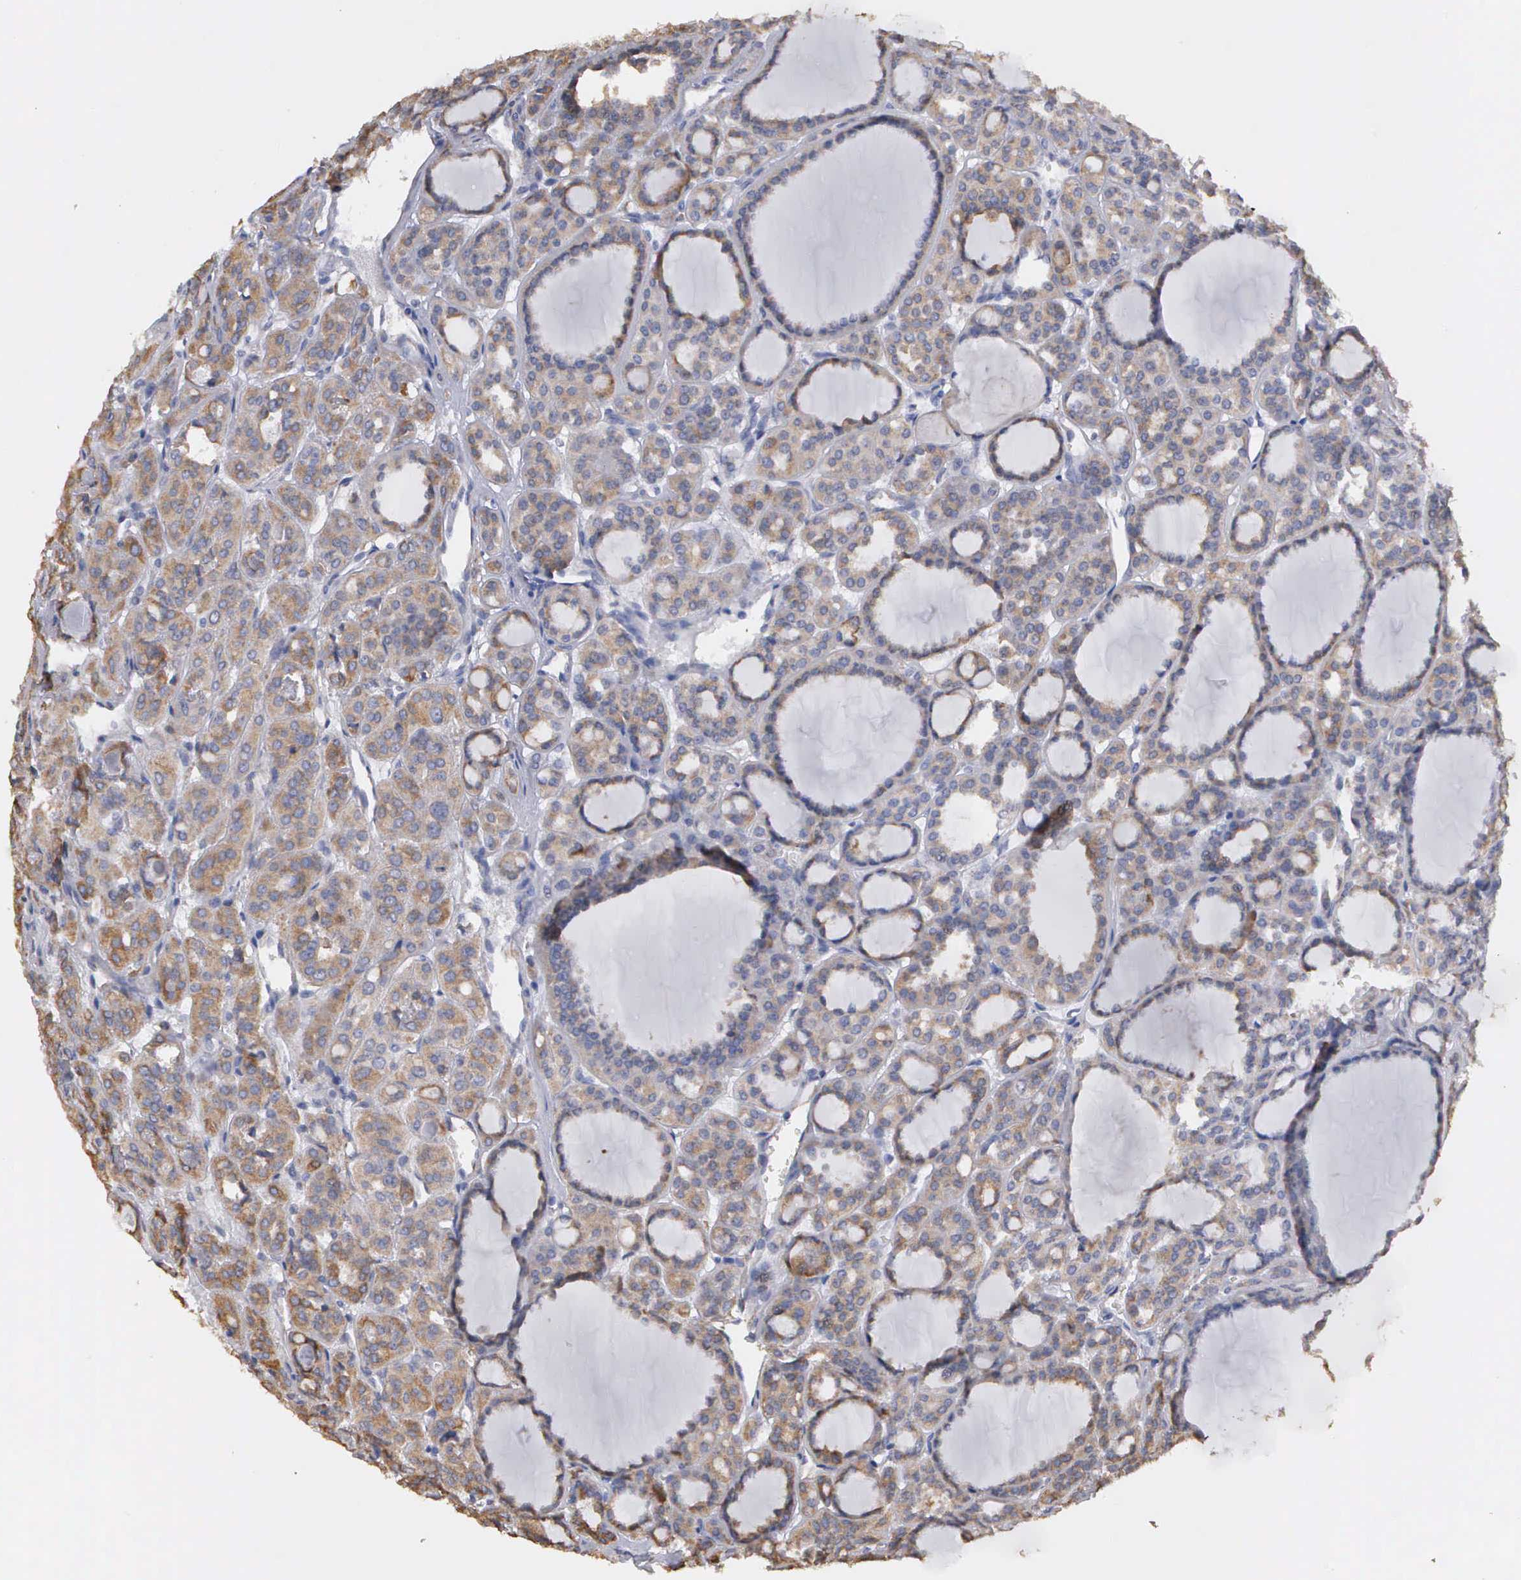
{"staining": {"intensity": "moderate", "quantity": "25%-75%", "location": "cytoplasmic/membranous"}, "tissue": "thyroid cancer", "cell_type": "Tumor cells", "image_type": "cancer", "snomed": [{"axis": "morphology", "description": "Follicular adenoma carcinoma, NOS"}, {"axis": "topography", "description": "Thyroid gland"}], "caption": "Protein staining of thyroid cancer tissue displays moderate cytoplasmic/membranous positivity in approximately 25%-75% of tumor cells. Immunohistochemistry (ihc) stains the protein of interest in brown and the nuclei are stained blue.", "gene": "LIN52", "patient": {"sex": "female", "age": 71}}